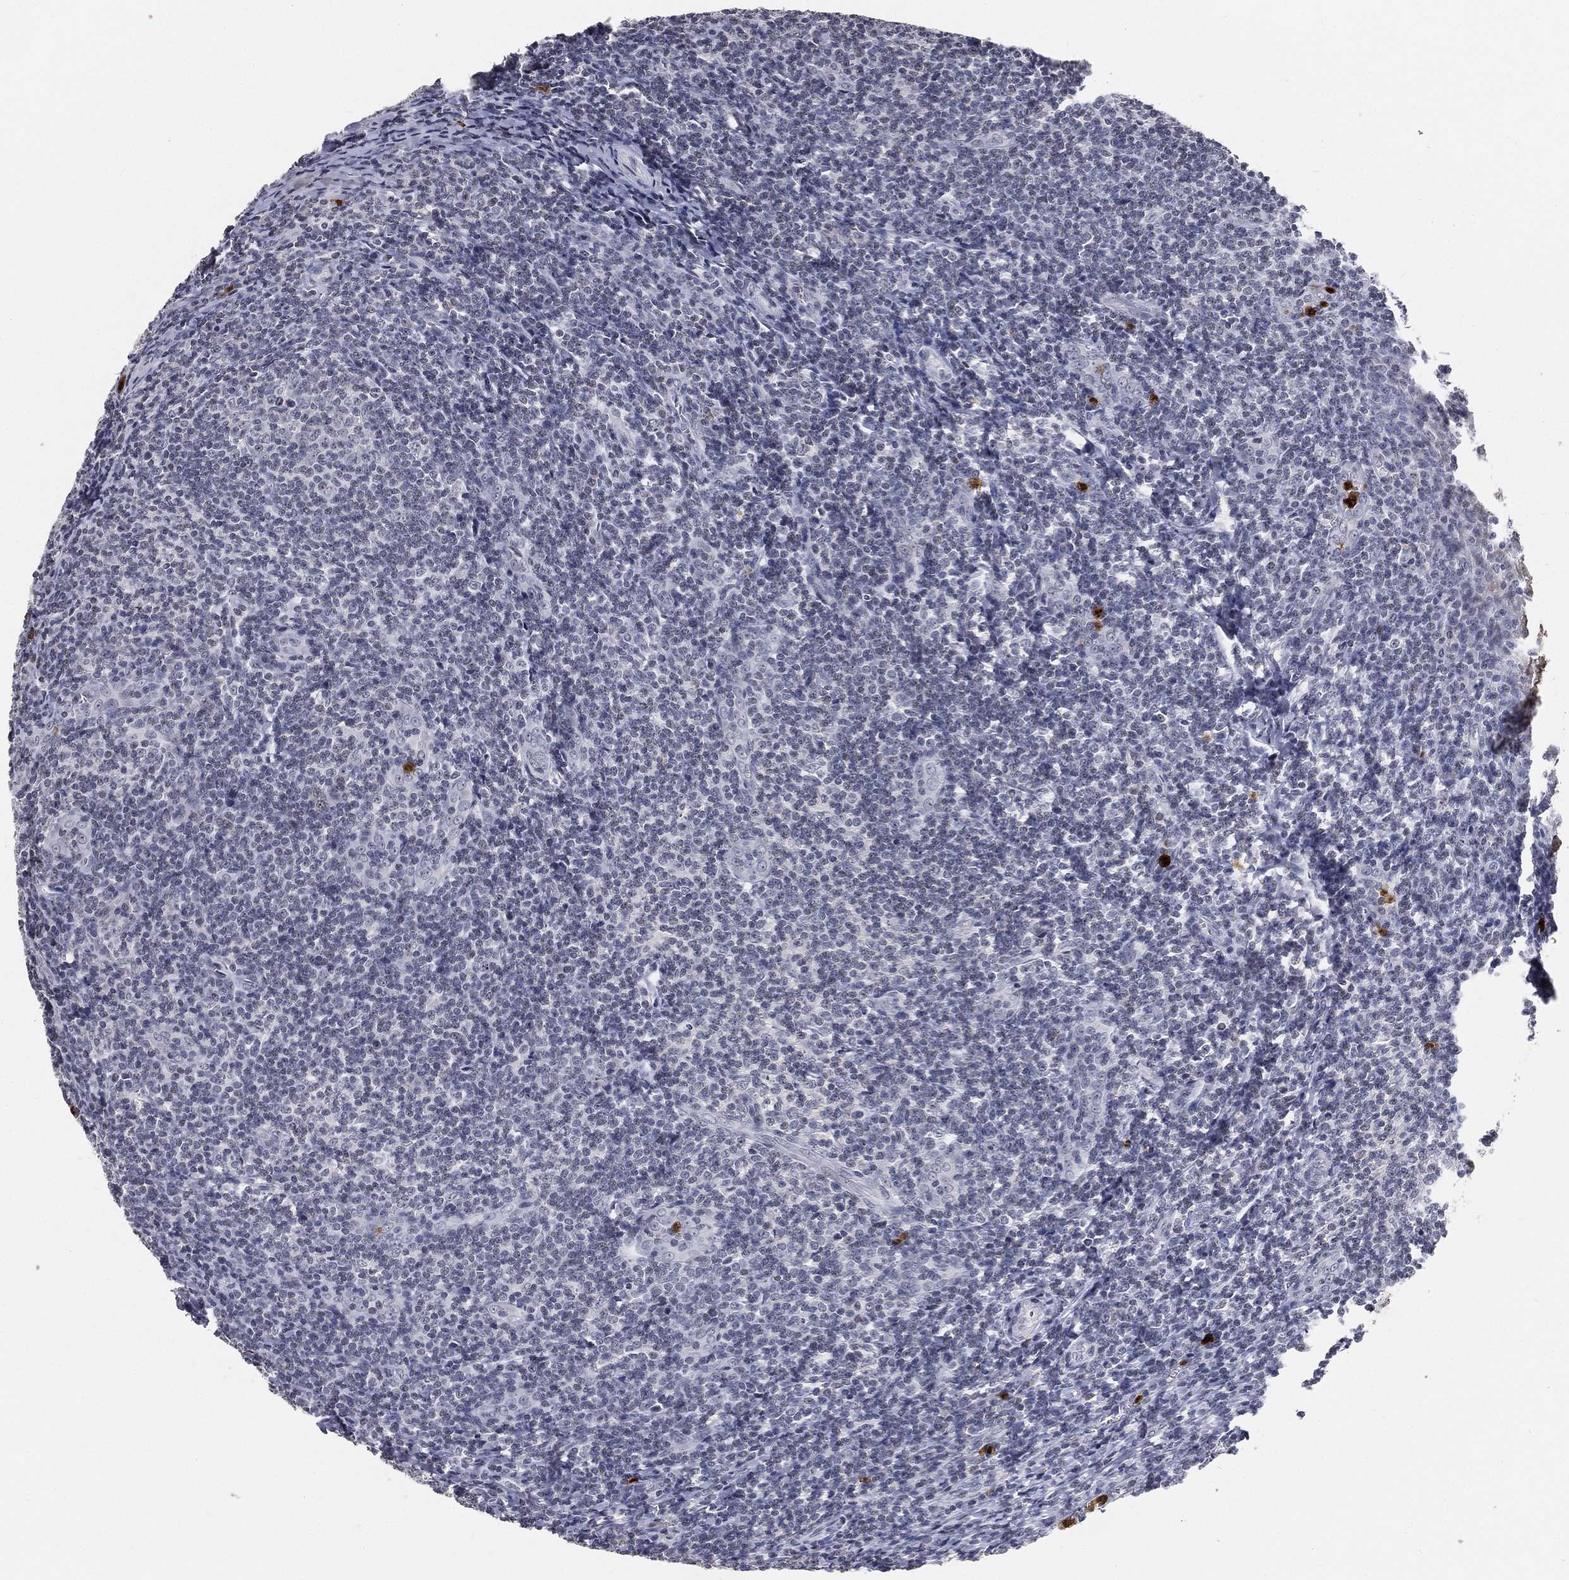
{"staining": {"intensity": "negative", "quantity": "none", "location": "none"}, "tissue": "tonsil", "cell_type": "Germinal center cells", "image_type": "normal", "snomed": [{"axis": "morphology", "description": "Normal tissue, NOS"}, {"axis": "topography", "description": "Tonsil"}], "caption": "Immunohistochemistry (IHC) micrograph of benign tonsil: tonsil stained with DAB (3,3'-diaminobenzidine) reveals no significant protein expression in germinal center cells.", "gene": "ARG1", "patient": {"sex": "male", "age": 20}}